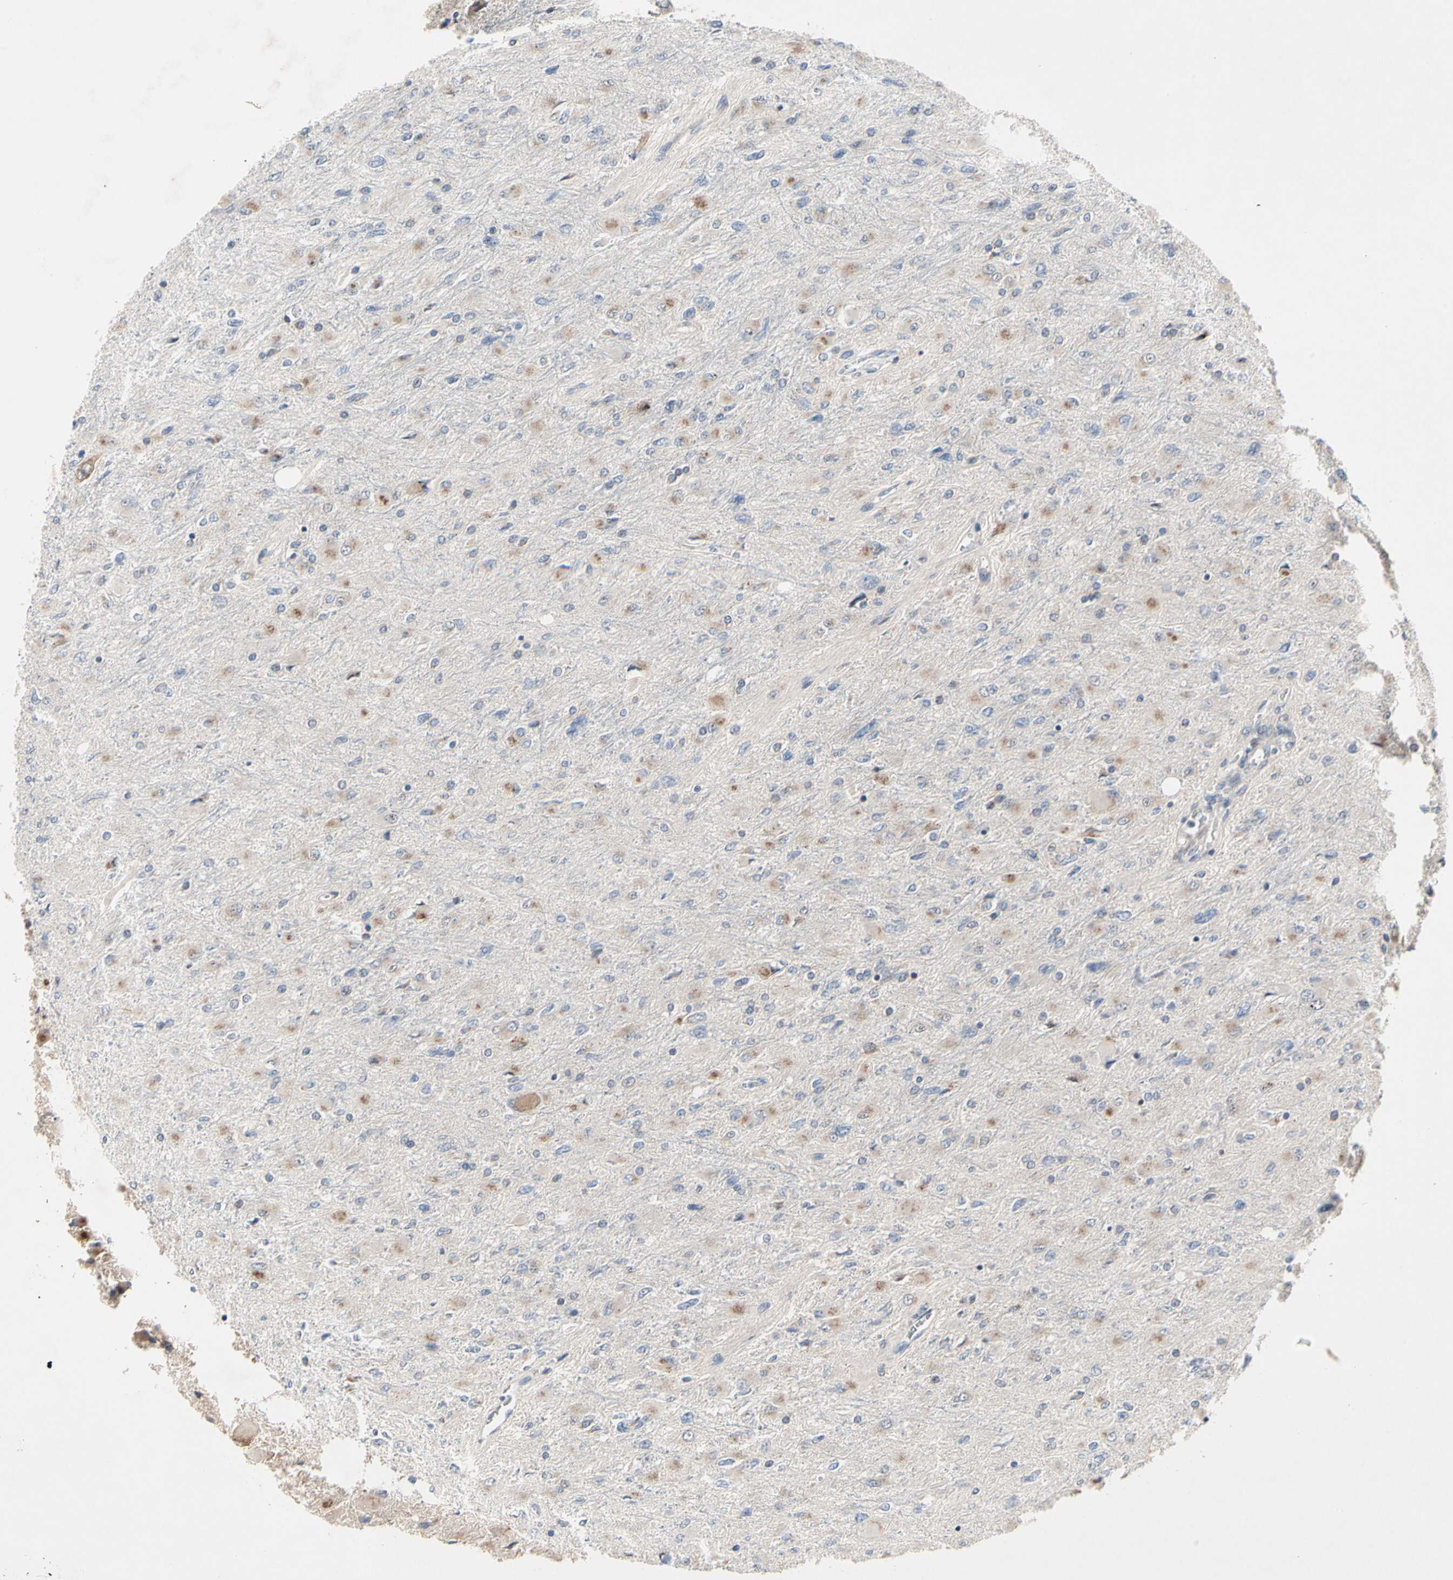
{"staining": {"intensity": "weak", "quantity": "25%-75%", "location": "cytoplasmic/membranous"}, "tissue": "glioma", "cell_type": "Tumor cells", "image_type": "cancer", "snomed": [{"axis": "morphology", "description": "Glioma, malignant, High grade"}, {"axis": "topography", "description": "Cerebral cortex"}], "caption": "Immunohistochemical staining of human malignant glioma (high-grade) shows weak cytoplasmic/membranous protein staining in about 25%-75% of tumor cells.", "gene": "MMEL1", "patient": {"sex": "female", "age": 36}}